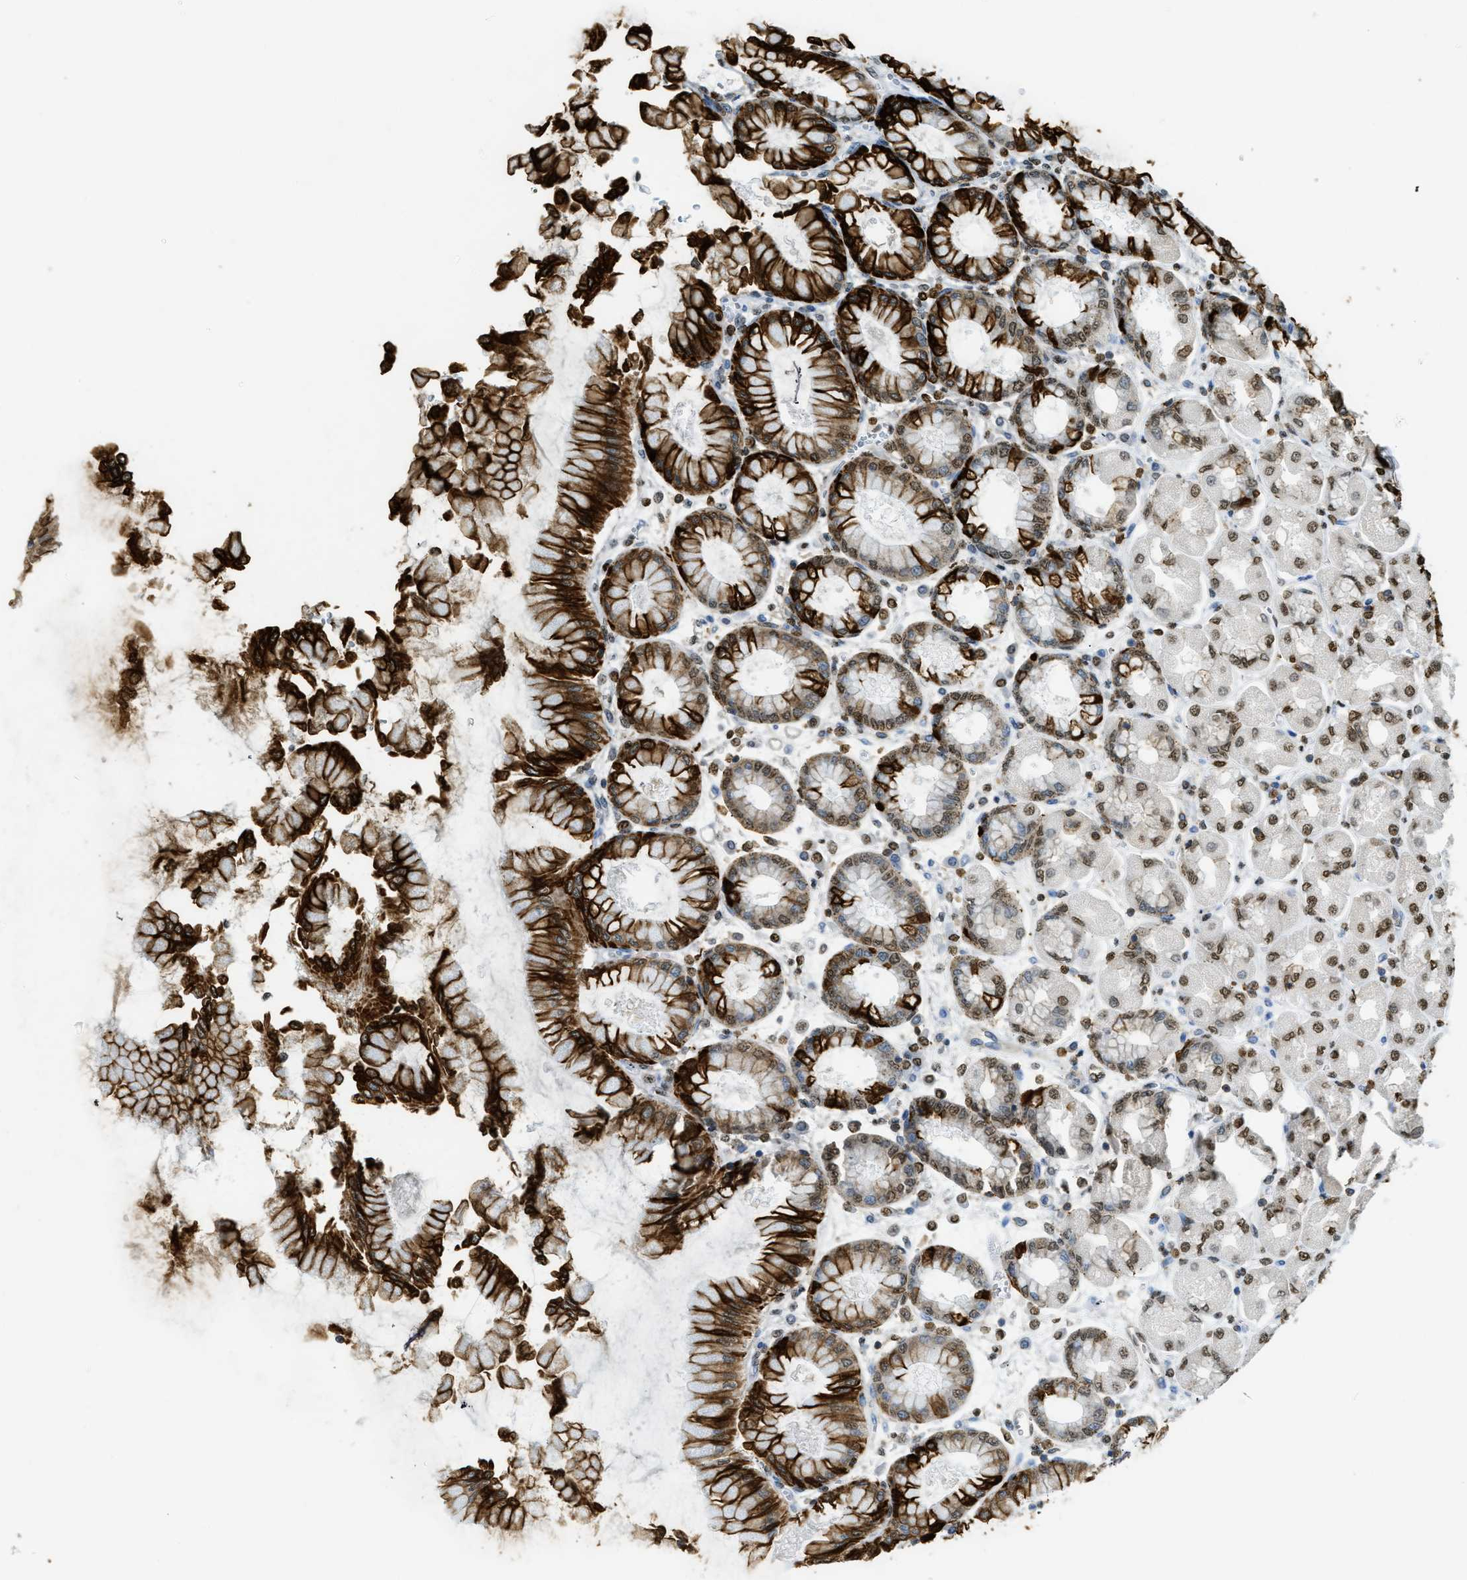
{"staining": {"intensity": "strong", "quantity": "25%-75%", "location": "cytoplasmic/membranous,nuclear"}, "tissue": "stomach", "cell_type": "Glandular cells", "image_type": "normal", "snomed": [{"axis": "morphology", "description": "Normal tissue, NOS"}, {"axis": "topography", "description": "Stomach, upper"}], "caption": "Immunohistochemistry (IHC) (DAB) staining of benign stomach reveals strong cytoplasmic/membranous,nuclear protein expression in approximately 25%-75% of glandular cells.", "gene": "NR5A2", "patient": {"sex": "female", "age": 56}}